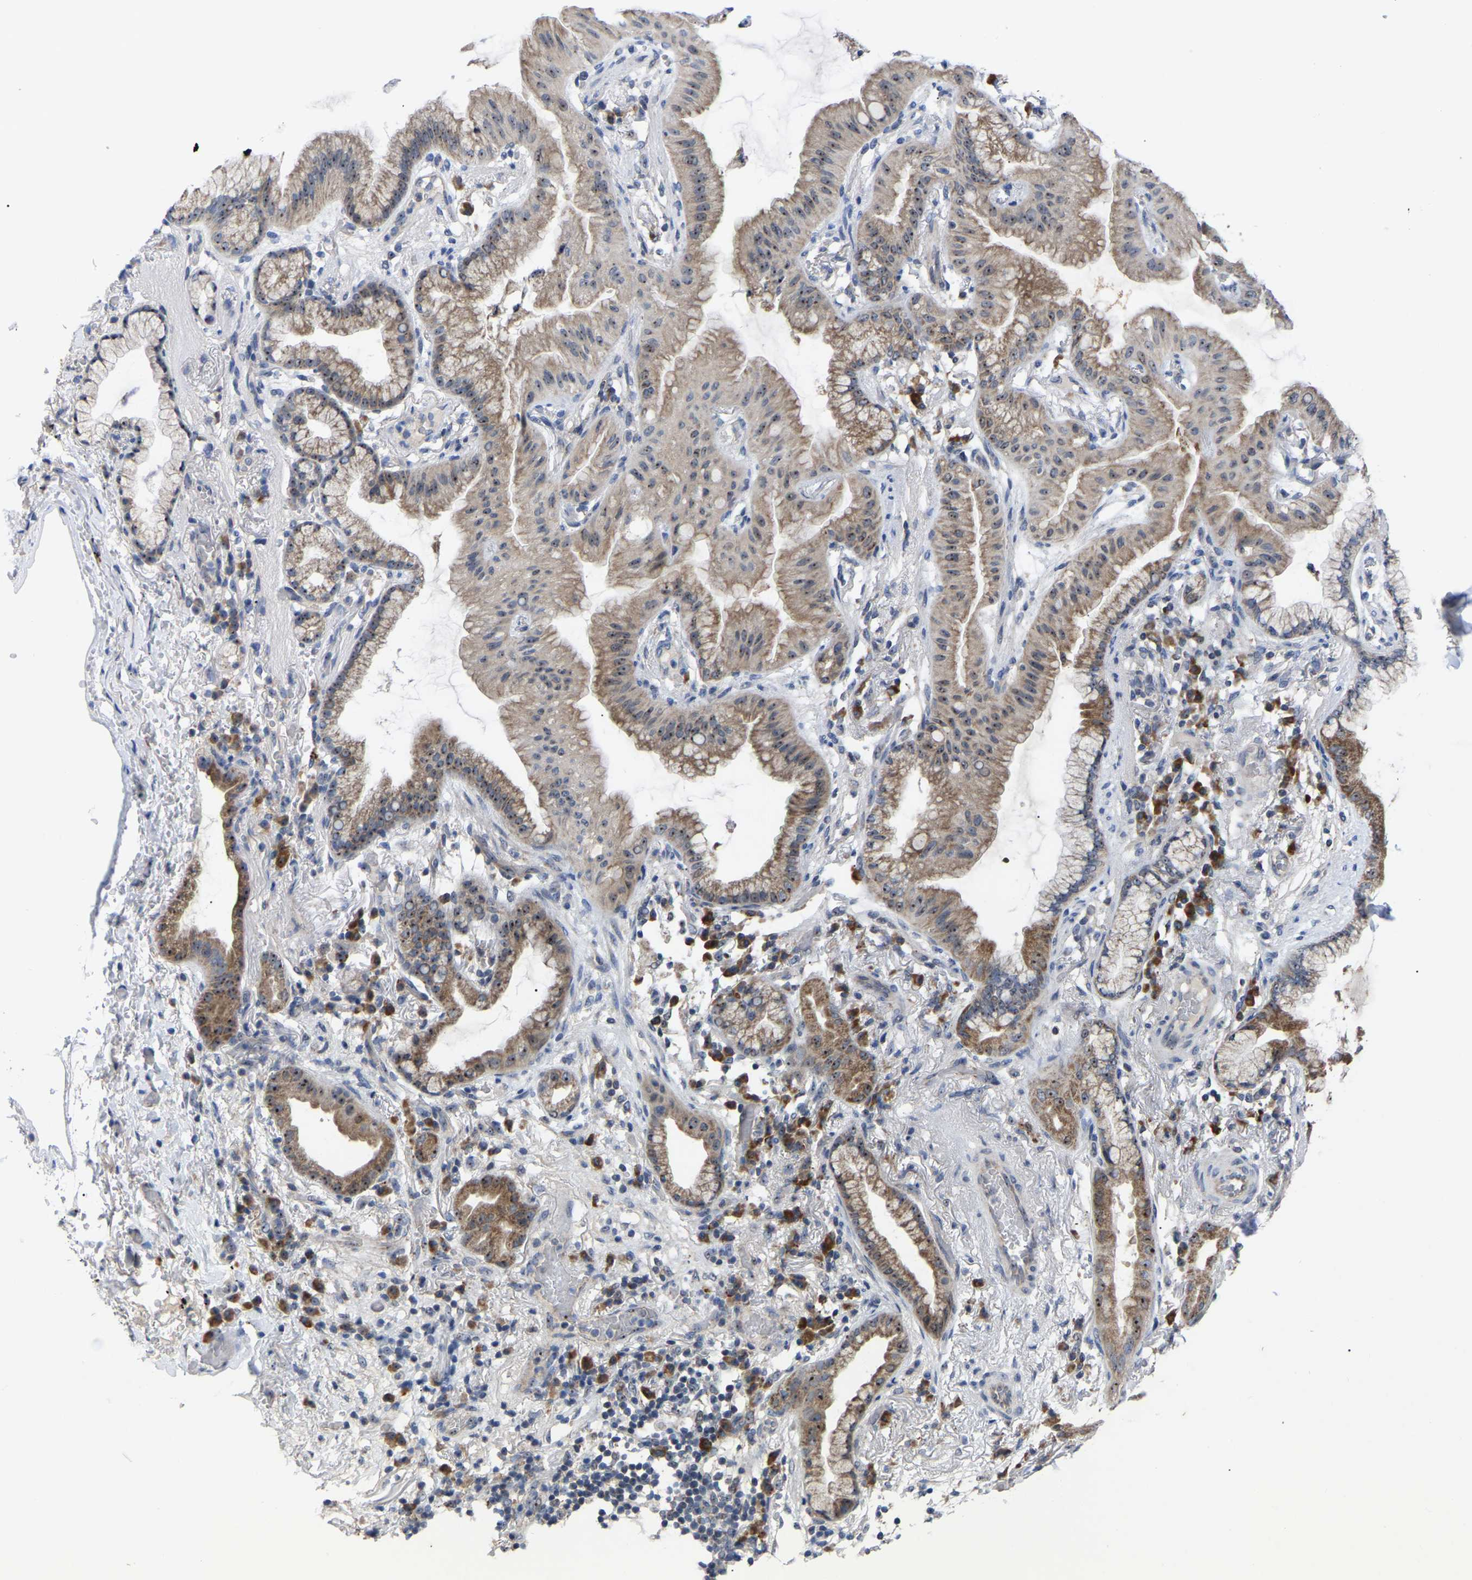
{"staining": {"intensity": "moderate", "quantity": ">75%", "location": "cytoplasmic/membranous,nuclear"}, "tissue": "lung cancer", "cell_type": "Tumor cells", "image_type": "cancer", "snomed": [{"axis": "morphology", "description": "Normal tissue, NOS"}, {"axis": "morphology", "description": "Adenocarcinoma, NOS"}, {"axis": "topography", "description": "Bronchus"}, {"axis": "topography", "description": "Lung"}], "caption": "This is an image of IHC staining of lung cancer, which shows moderate expression in the cytoplasmic/membranous and nuclear of tumor cells.", "gene": "NOP53", "patient": {"sex": "female", "age": 70}}